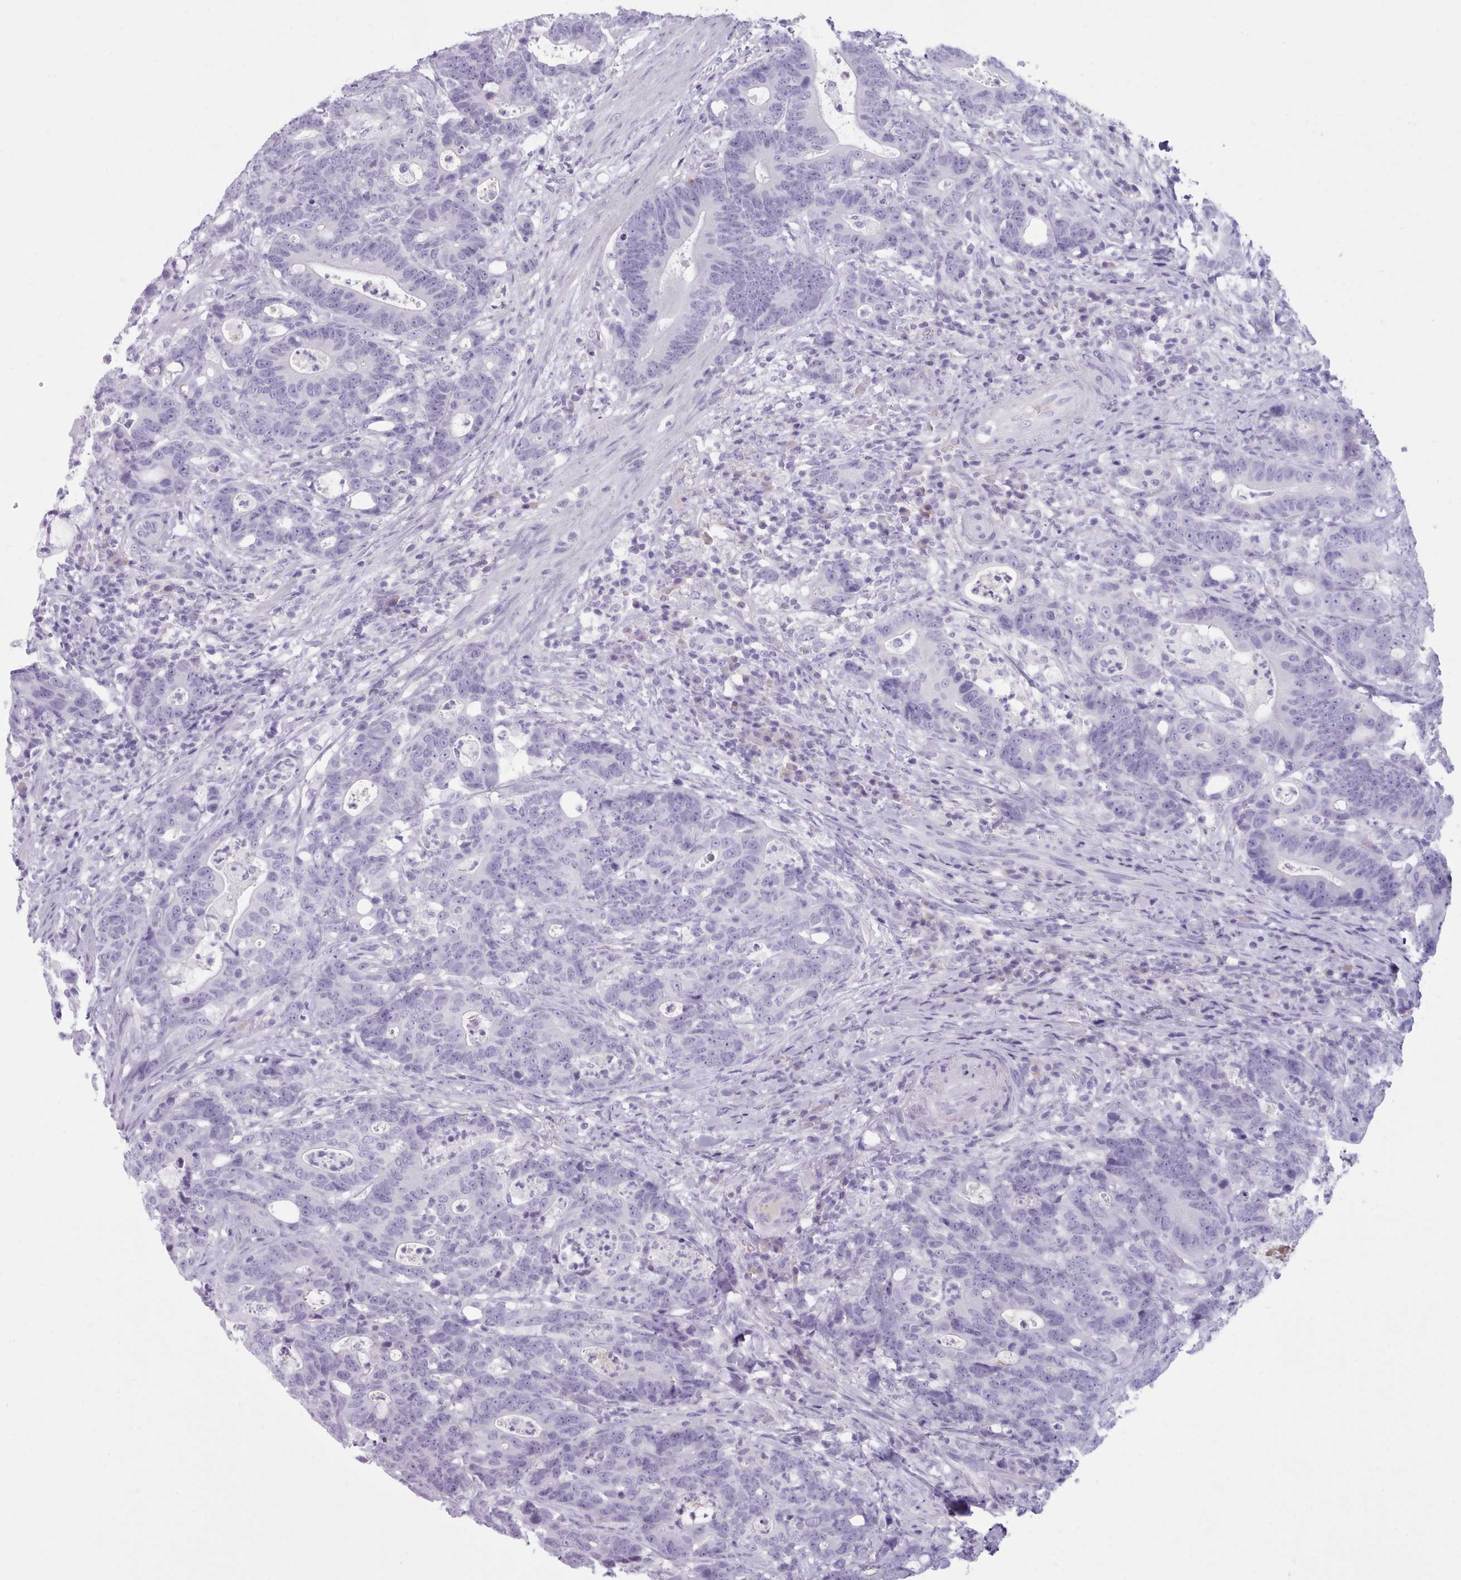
{"staining": {"intensity": "negative", "quantity": "none", "location": "none"}, "tissue": "colorectal cancer", "cell_type": "Tumor cells", "image_type": "cancer", "snomed": [{"axis": "morphology", "description": "Adenocarcinoma, NOS"}, {"axis": "topography", "description": "Colon"}], "caption": "Tumor cells show no significant protein positivity in colorectal adenocarcinoma.", "gene": "ZNF43", "patient": {"sex": "female", "age": 82}}